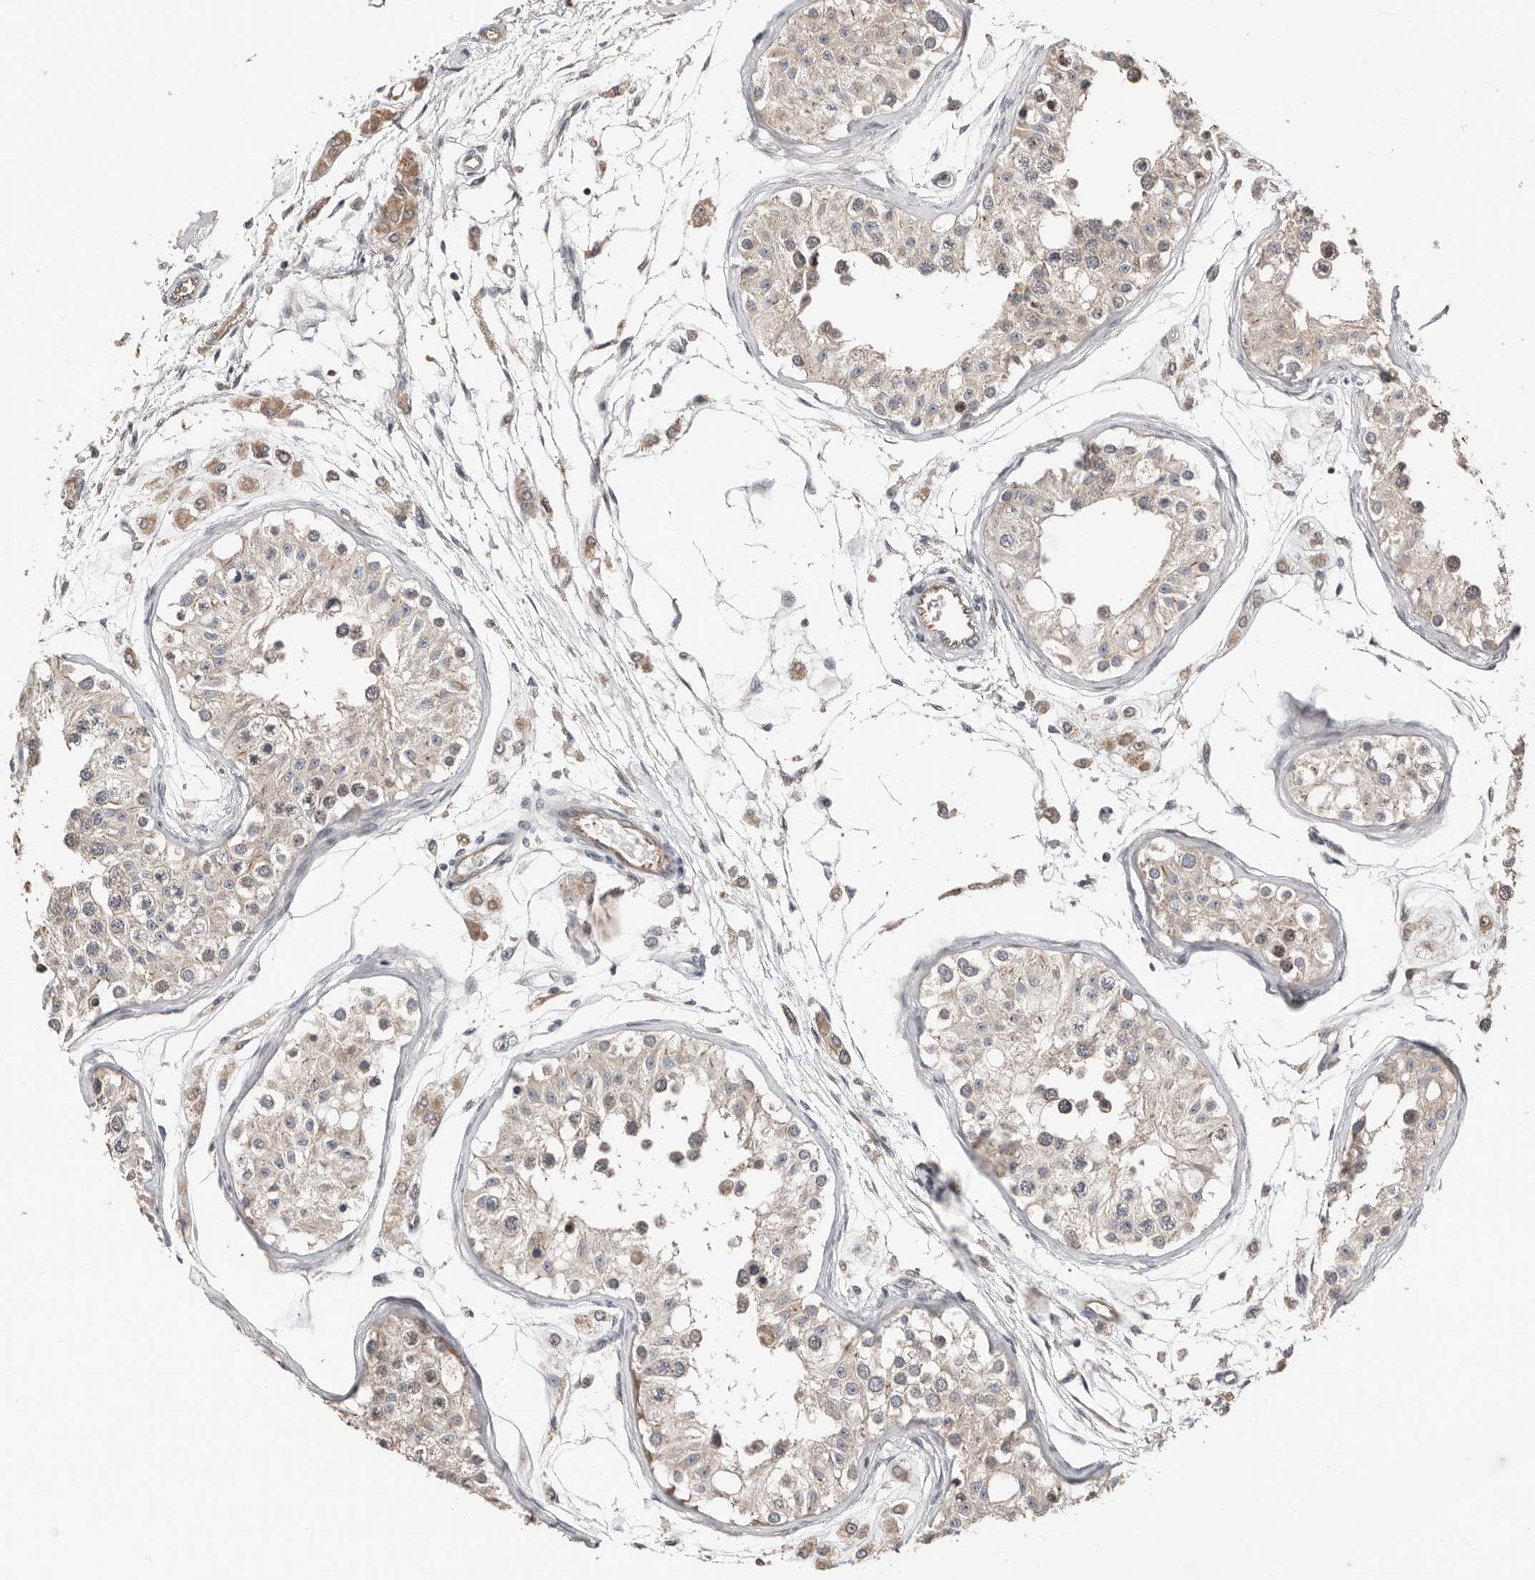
{"staining": {"intensity": "moderate", "quantity": "25%-75%", "location": "cytoplasmic/membranous"}, "tissue": "testis", "cell_type": "Cells in seminiferous ducts", "image_type": "normal", "snomed": [{"axis": "morphology", "description": "Normal tissue, NOS"}, {"axis": "morphology", "description": "Adenocarcinoma, metastatic, NOS"}, {"axis": "topography", "description": "Testis"}], "caption": "A photomicrograph showing moderate cytoplasmic/membranous staining in approximately 25%-75% of cells in seminiferous ducts in unremarkable testis, as visualized by brown immunohistochemical staining.", "gene": "SMYD4", "patient": {"sex": "male", "age": 26}}